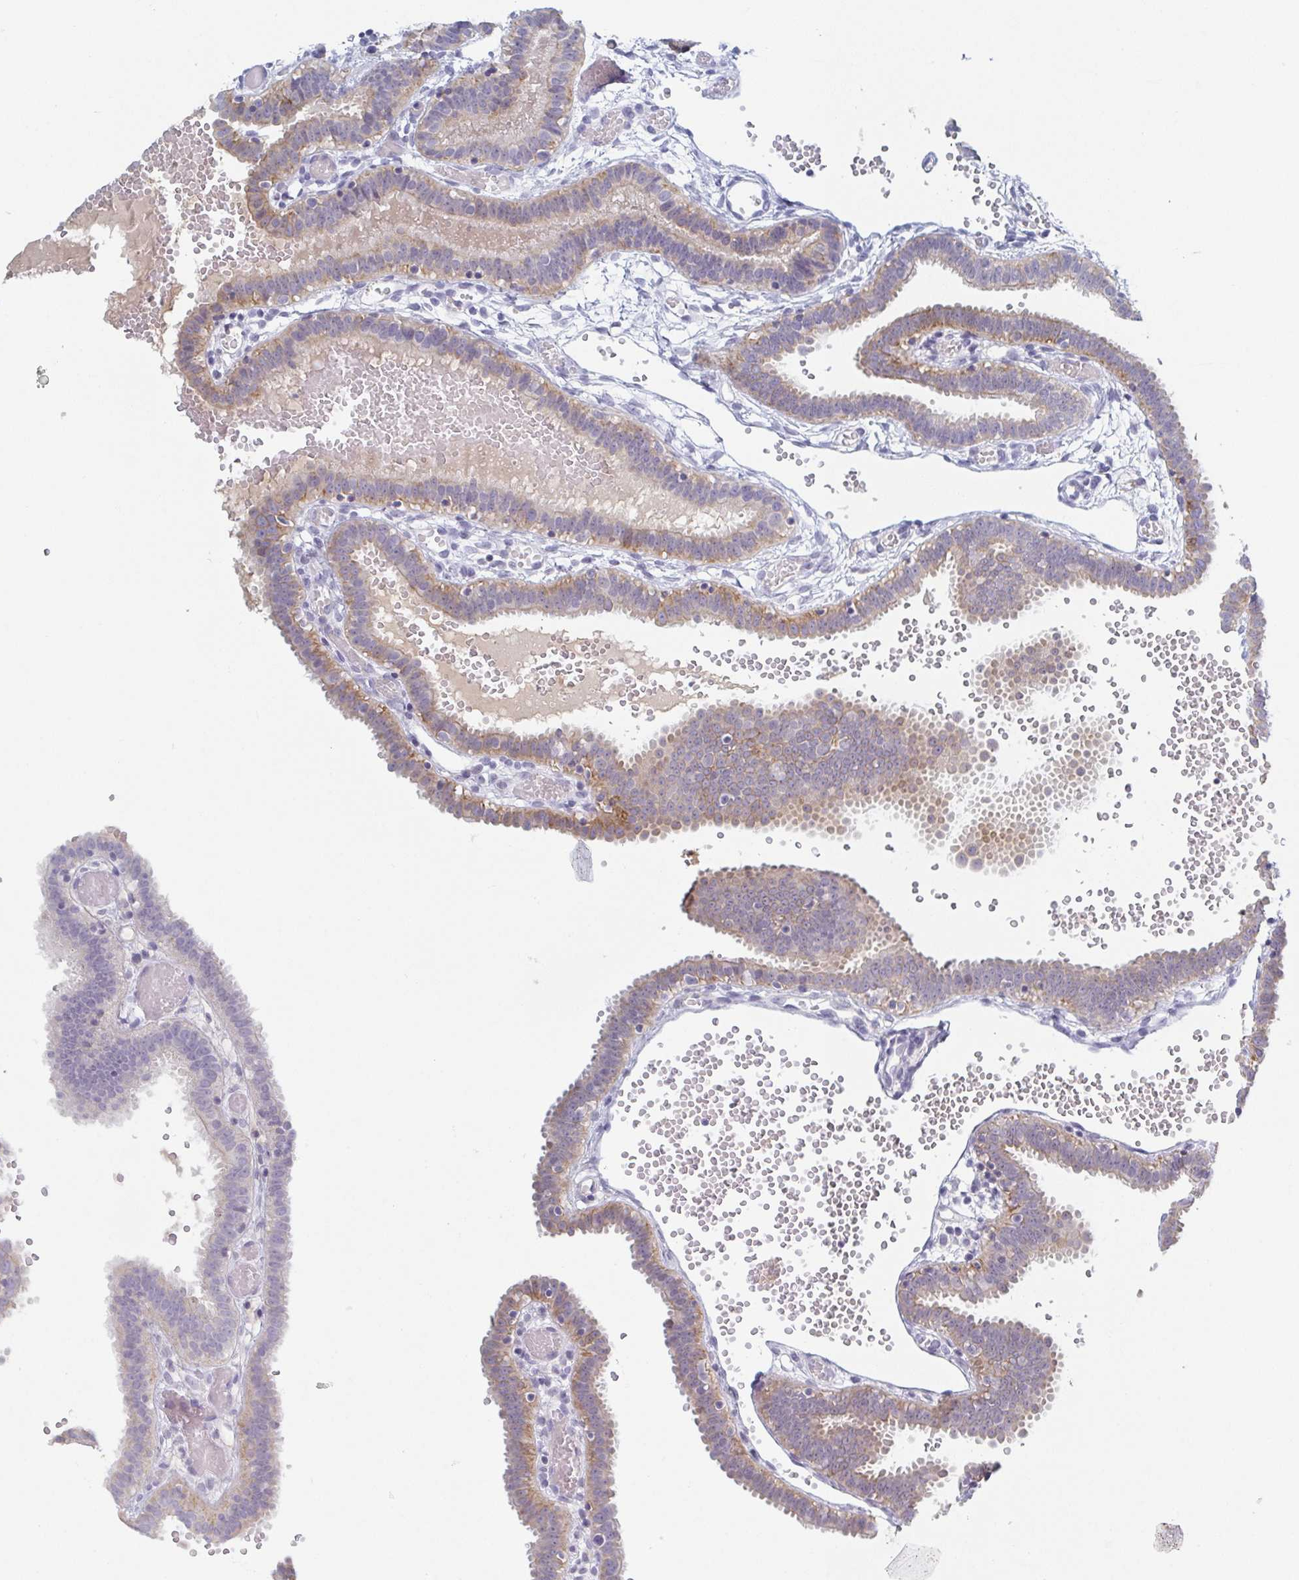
{"staining": {"intensity": "moderate", "quantity": "<25%", "location": "cytoplasmic/membranous"}, "tissue": "fallopian tube", "cell_type": "Glandular cells", "image_type": "normal", "snomed": [{"axis": "morphology", "description": "Normal tissue, NOS"}, {"axis": "topography", "description": "Fallopian tube"}], "caption": "This photomicrograph shows IHC staining of normal fallopian tube, with low moderate cytoplasmic/membranous expression in about <25% of glandular cells.", "gene": "RHOV", "patient": {"sex": "female", "age": 37}}